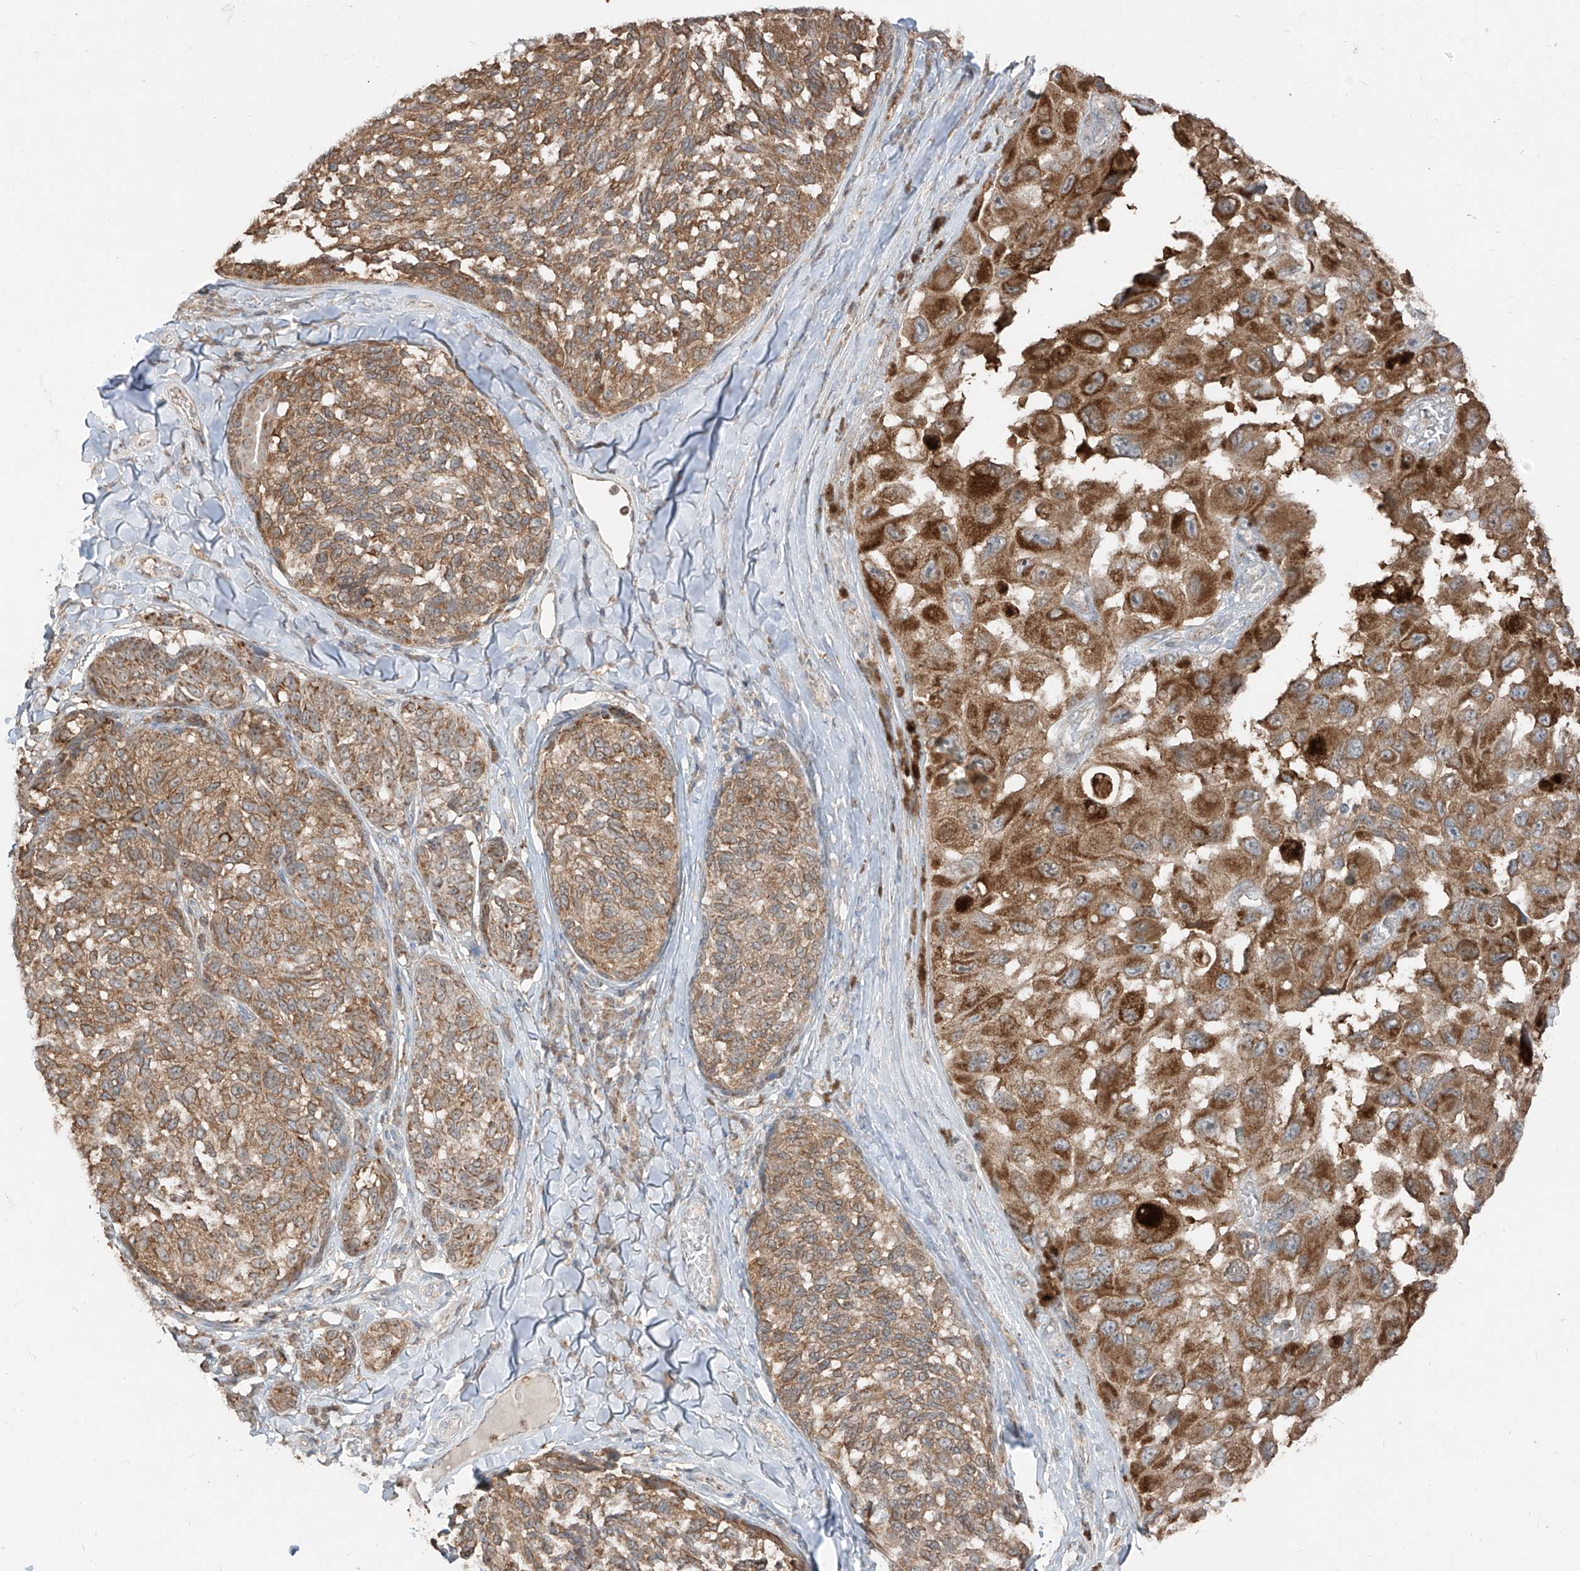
{"staining": {"intensity": "moderate", "quantity": ">75%", "location": "cytoplasmic/membranous"}, "tissue": "melanoma", "cell_type": "Tumor cells", "image_type": "cancer", "snomed": [{"axis": "morphology", "description": "Malignant melanoma, NOS"}, {"axis": "topography", "description": "Skin"}], "caption": "Immunohistochemistry image of neoplastic tissue: melanoma stained using immunohistochemistry exhibits medium levels of moderate protein expression localized specifically in the cytoplasmic/membranous of tumor cells, appearing as a cytoplasmic/membranous brown color.", "gene": "ETHE1", "patient": {"sex": "female", "age": 73}}